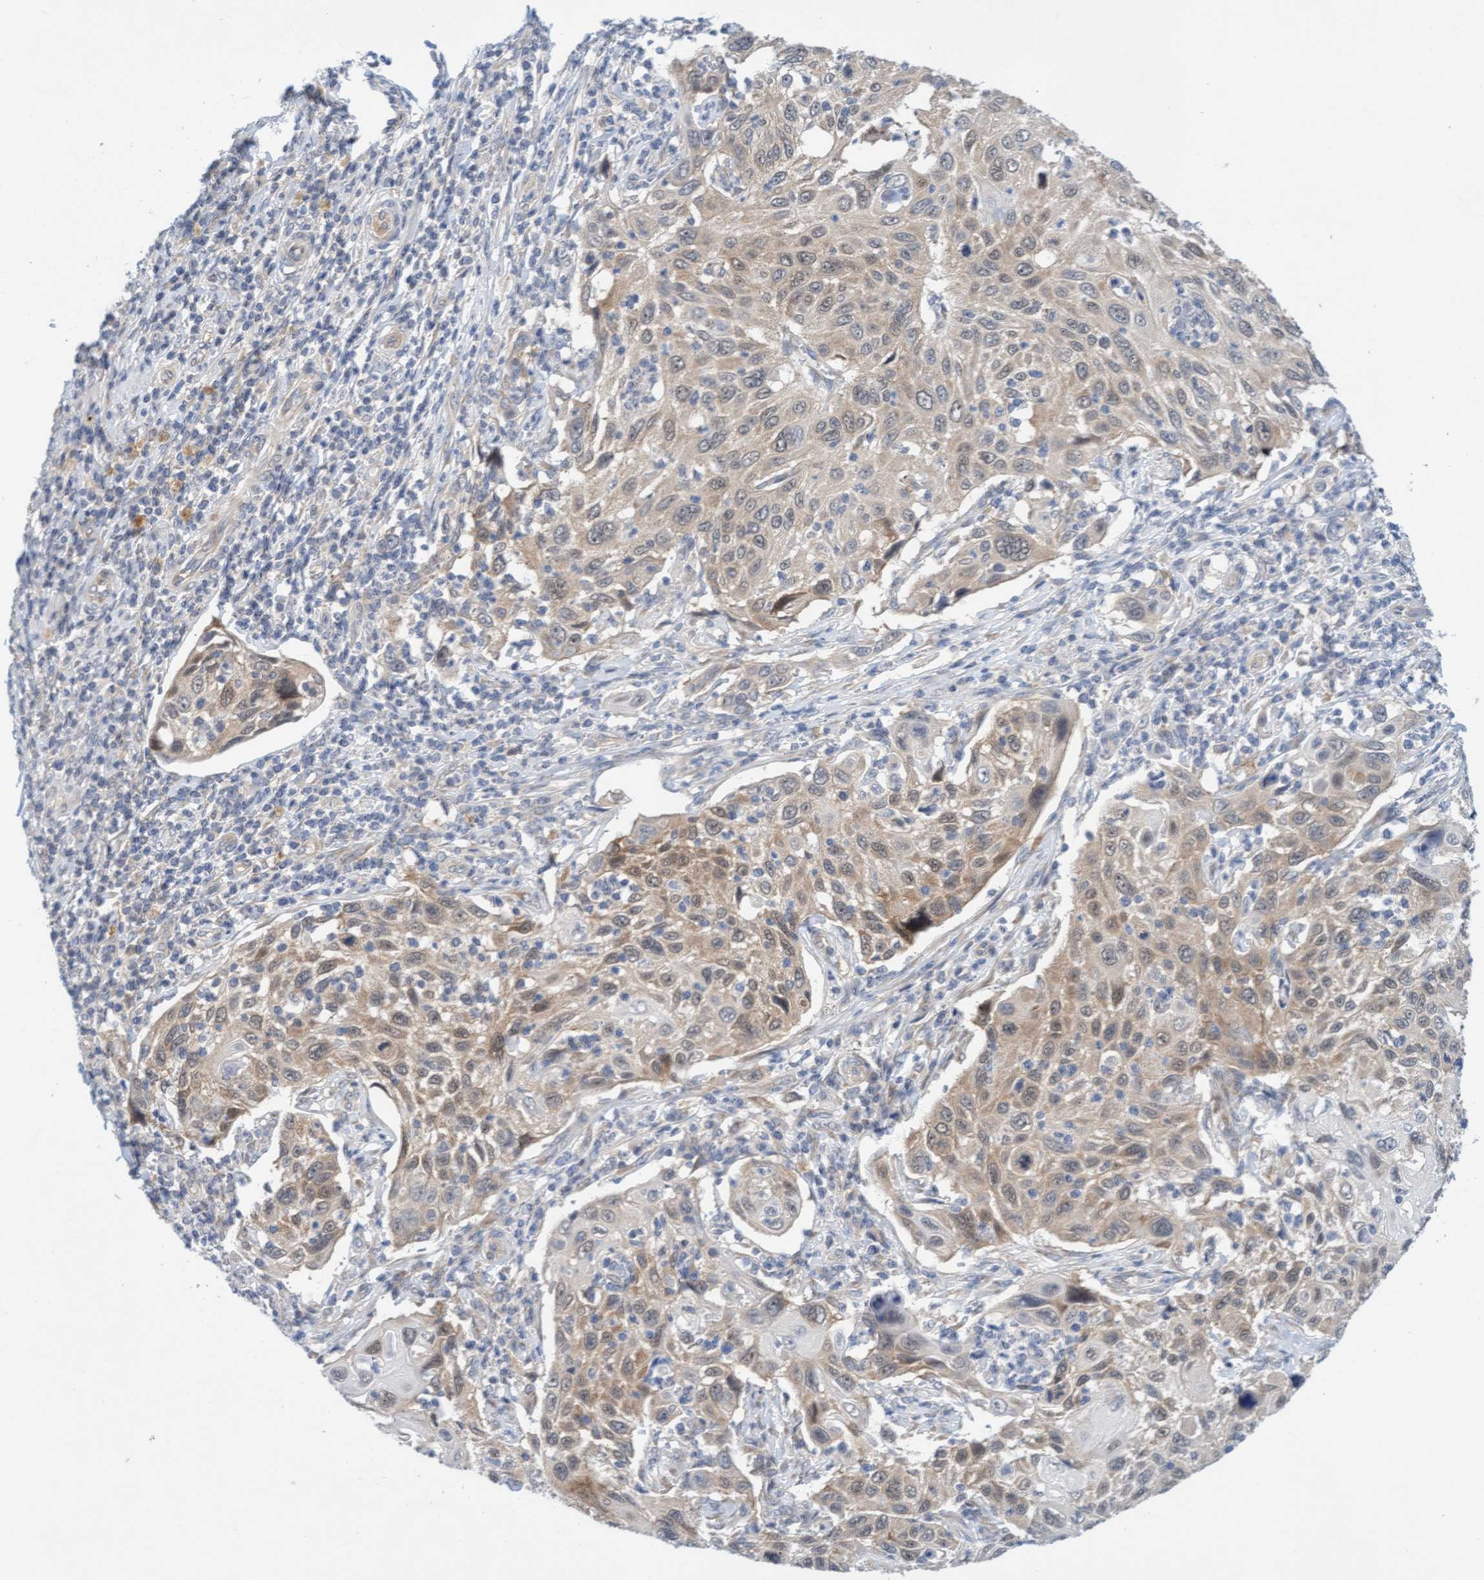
{"staining": {"intensity": "weak", "quantity": ">75%", "location": "cytoplasmic/membranous"}, "tissue": "cervical cancer", "cell_type": "Tumor cells", "image_type": "cancer", "snomed": [{"axis": "morphology", "description": "Squamous cell carcinoma, NOS"}, {"axis": "topography", "description": "Cervix"}], "caption": "Protein staining displays weak cytoplasmic/membranous expression in about >75% of tumor cells in cervical cancer (squamous cell carcinoma).", "gene": "AMZ2", "patient": {"sex": "female", "age": 70}}